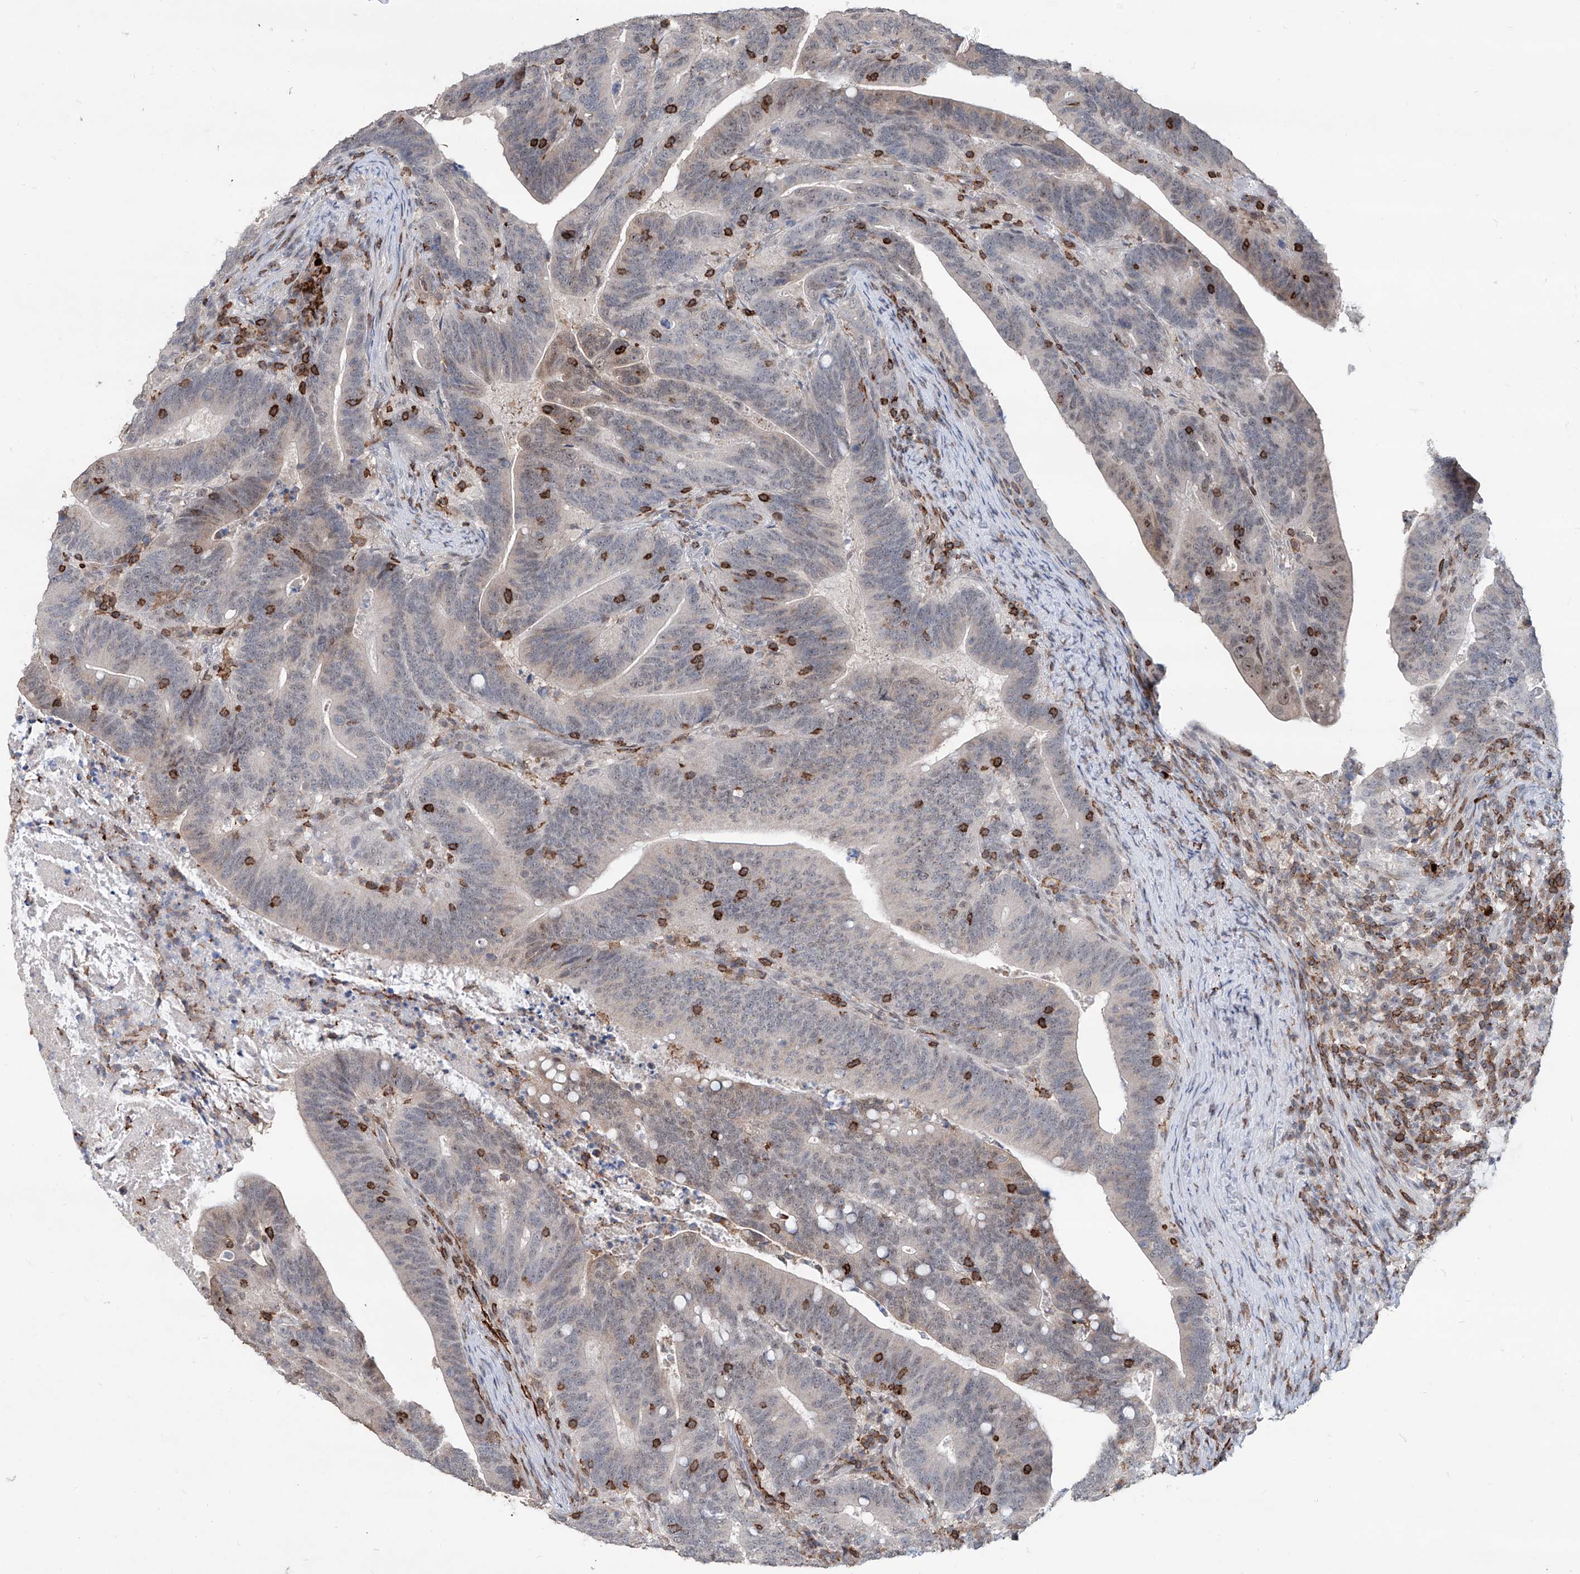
{"staining": {"intensity": "negative", "quantity": "none", "location": "none"}, "tissue": "colorectal cancer", "cell_type": "Tumor cells", "image_type": "cancer", "snomed": [{"axis": "morphology", "description": "Adenocarcinoma, NOS"}, {"axis": "topography", "description": "Colon"}], "caption": "Immunohistochemical staining of colorectal adenocarcinoma displays no significant staining in tumor cells.", "gene": "ZBTB48", "patient": {"sex": "female", "age": 66}}